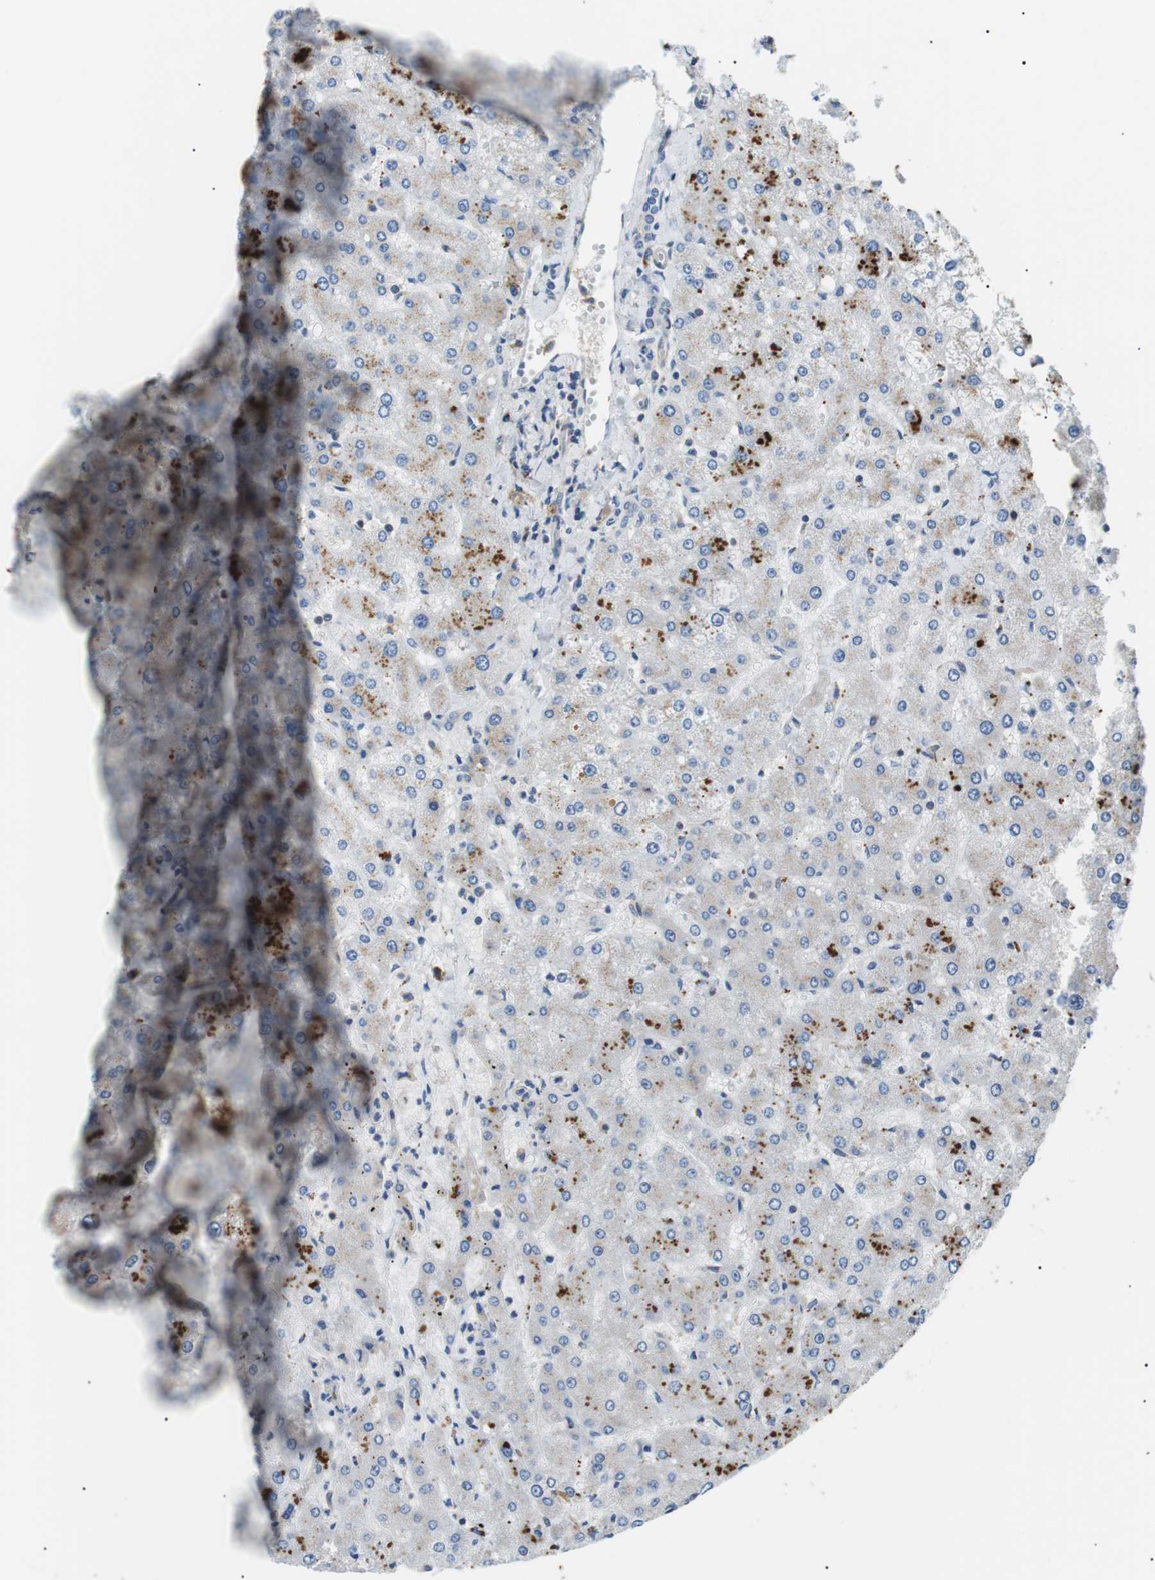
{"staining": {"intensity": "negative", "quantity": "none", "location": "none"}, "tissue": "liver", "cell_type": "Cholangiocytes", "image_type": "normal", "snomed": [{"axis": "morphology", "description": "Normal tissue, NOS"}, {"axis": "topography", "description": "Liver"}], "caption": "Immunohistochemistry (IHC) of normal liver demonstrates no expression in cholangiocytes.", "gene": "DIPK1A", "patient": {"sex": "male", "age": 55}}